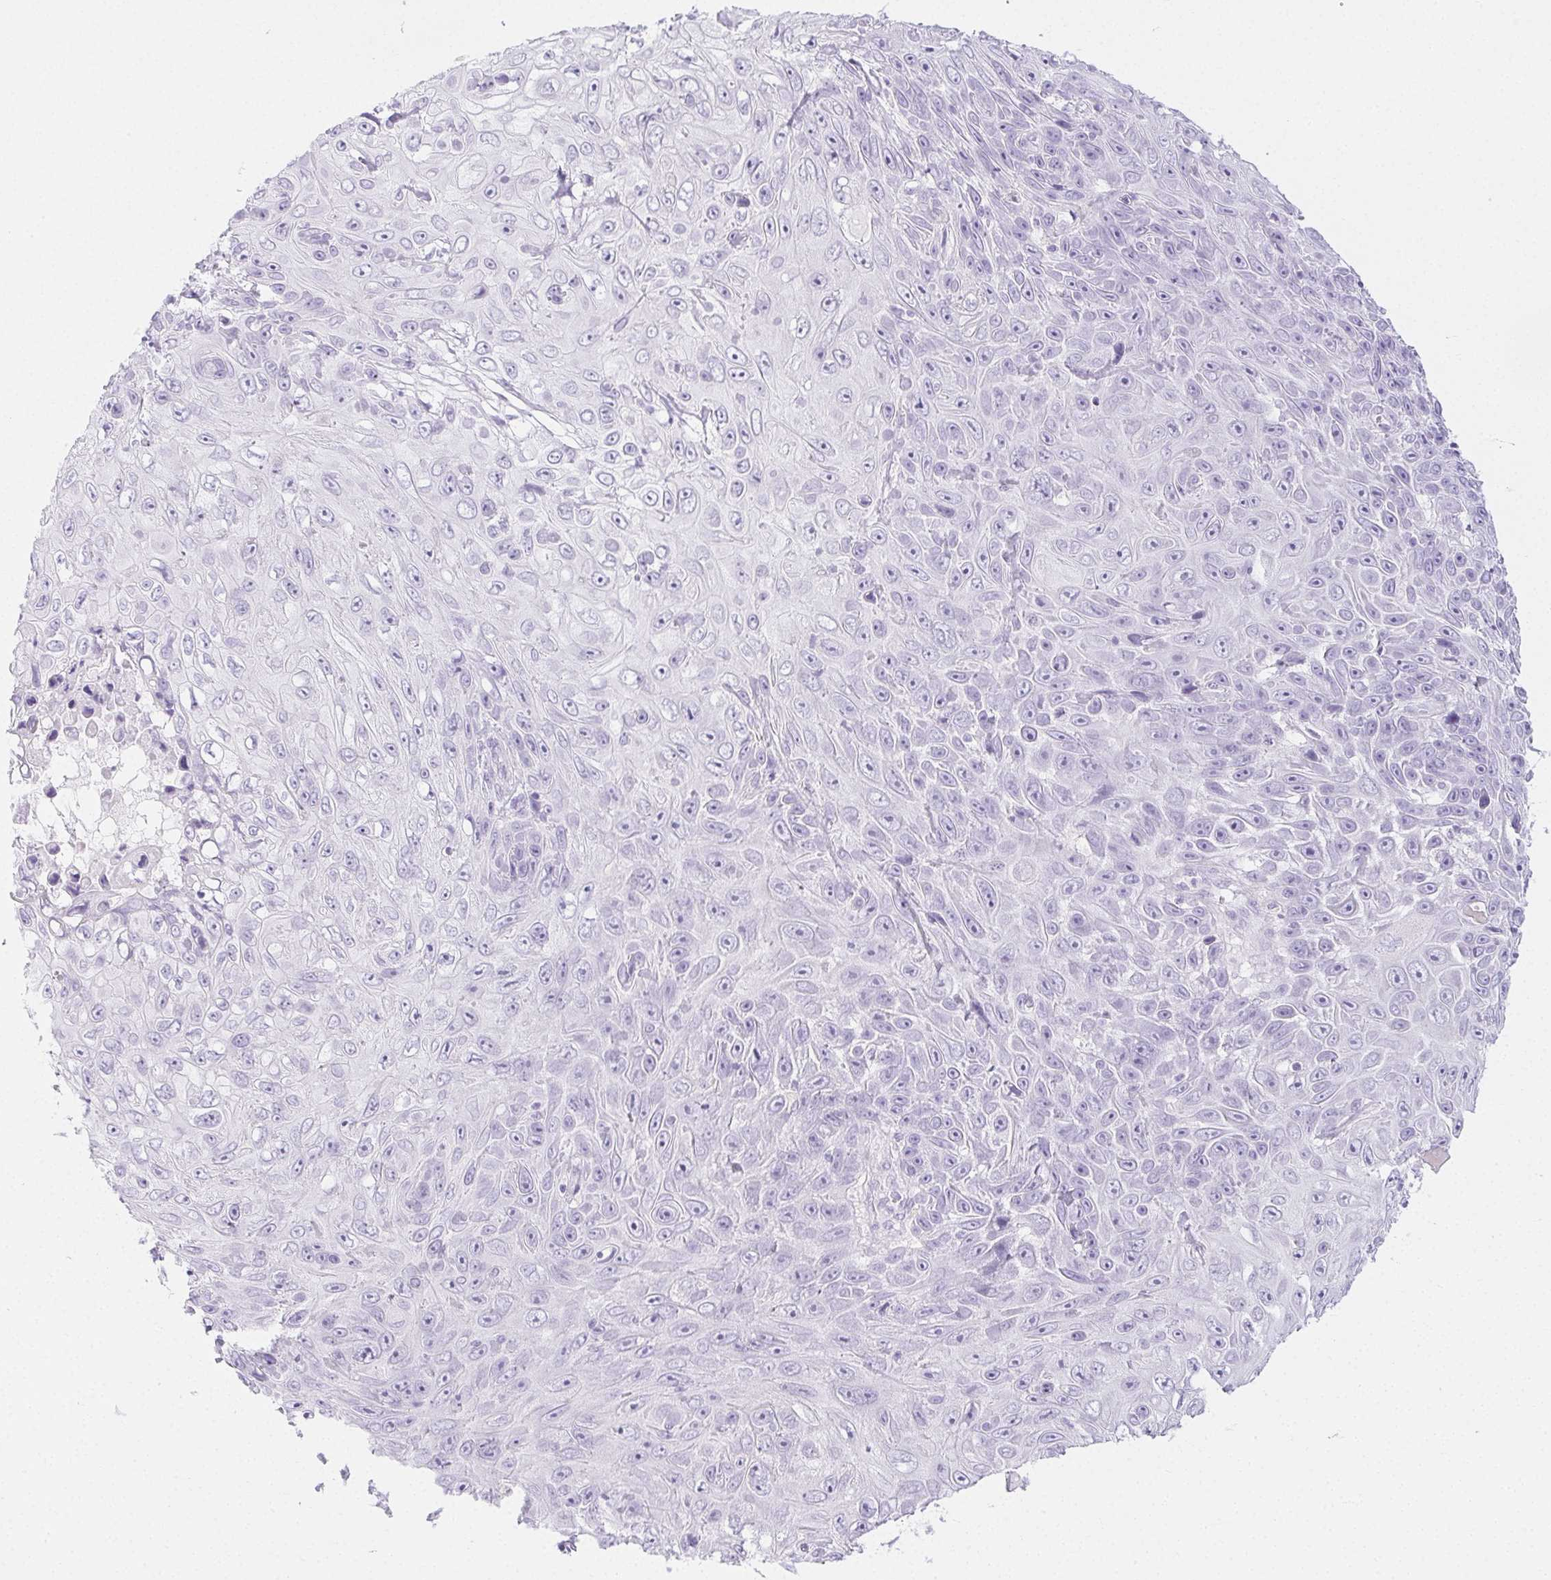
{"staining": {"intensity": "negative", "quantity": "none", "location": "none"}, "tissue": "skin cancer", "cell_type": "Tumor cells", "image_type": "cancer", "snomed": [{"axis": "morphology", "description": "Squamous cell carcinoma, NOS"}, {"axis": "topography", "description": "Skin"}], "caption": "Tumor cells show no significant positivity in skin squamous cell carcinoma. (DAB (3,3'-diaminobenzidine) IHC with hematoxylin counter stain).", "gene": "PI3", "patient": {"sex": "male", "age": 82}}